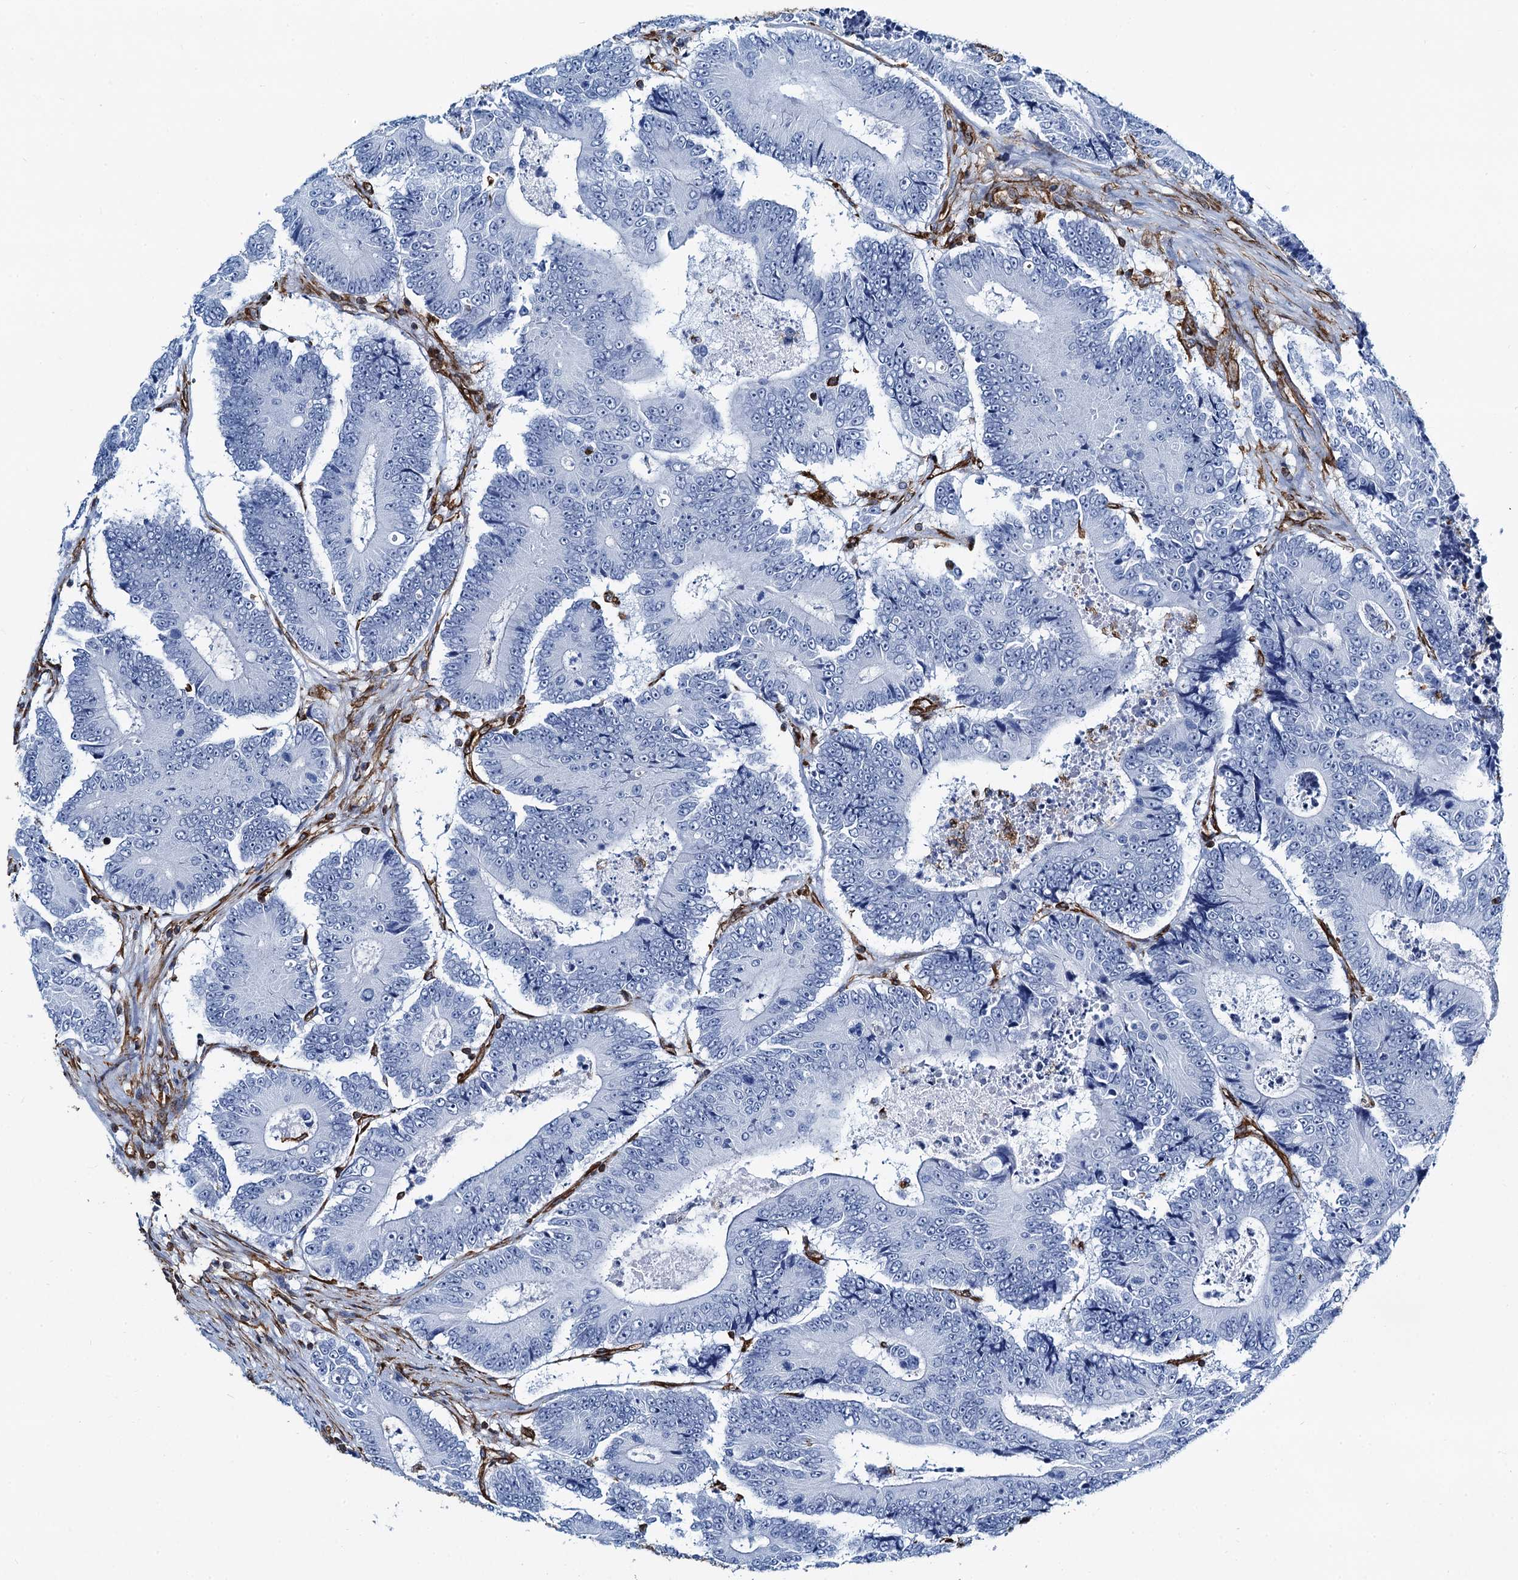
{"staining": {"intensity": "negative", "quantity": "none", "location": "none"}, "tissue": "colorectal cancer", "cell_type": "Tumor cells", "image_type": "cancer", "snomed": [{"axis": "morphology", "description": "Adenocarcinoma, NOS"}, {"axis": "topography", "description": "Colon"}], "caption": "Immunohistochemistry (IHC) histopathology image of neoplastic tissue: human colorectal cancer (adenocarcinoma) stained with DAB (3,3'-diaminobenzidine) exhibits no significant protein expression in tumor cells. (DAB (3,3'-diaminobenzidine) immunohistochemistry, high magnification).", "gene": "PGM2", "patient": {"sex": "male", "age": 83}}